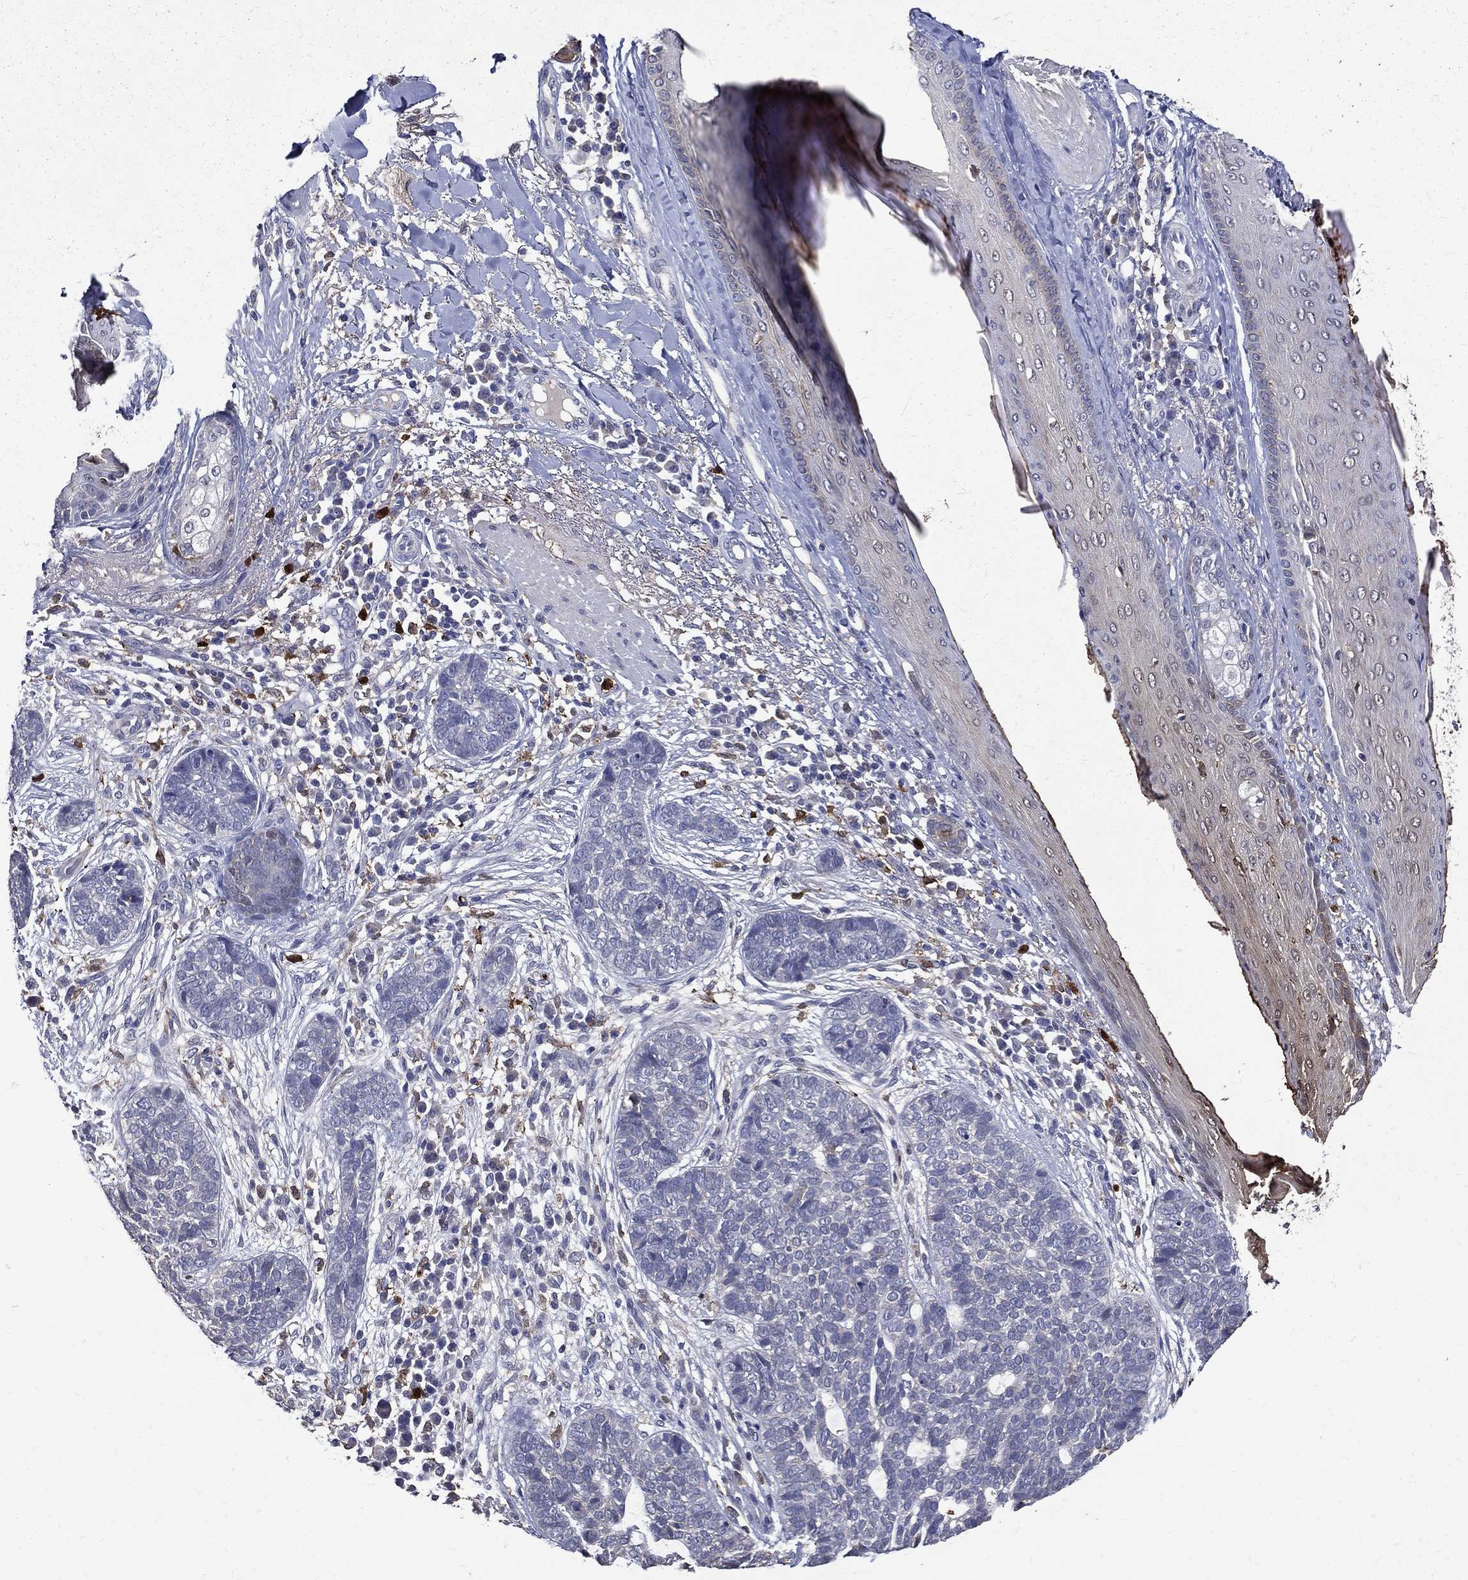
{"staining": {"intensity": "negative", "quantity": "none", "location": "none"}, "tissue": "skin cancer", "cell_type": "Tumor cells", "image_type": "cancer", "snomed": [{"axis": "morphology", "description": "Squamous cell carcinoma, NOS"}, {"axis": "topography", "description": "Skin"}], "caption": "This is a image of immunohistochemistry (IHC) staining of skin cancer, which shows no staining in tumor cells. (DAB immunohistochemistry (IHC) visualized using brightfield microscopy, high magnification).", "gene": "GPR171", "patient": {"sex": "male", "age": 88}}